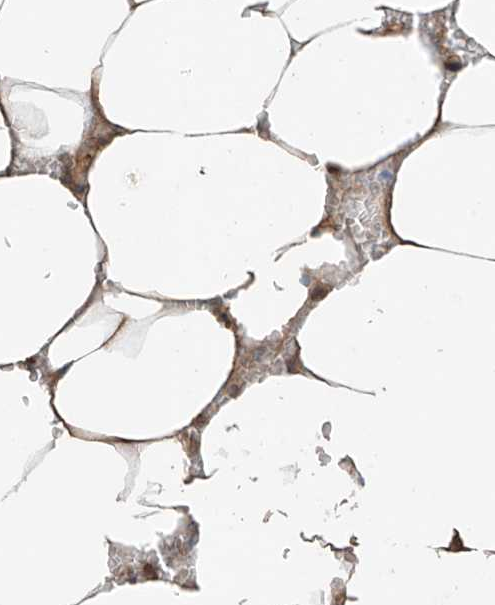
{"staining": {"intensity": "moderate", "quantity": "25%-75%", "location": "cytoplasmic/membranous"}, "tissue": "bone marrow", "cell_type": "Hematopoietic cells", "image_type": "normal", "snomed": [{"axis": "morphology", "description": "Normal tissue, NOS"}, {"axis": "topography", "description": "Bone marrow"}], "caption": "High-magnification brightfield microscopy of normal bone marrow stained with DAB (brown) and counterstained with hematoxylin (blue). hematopoietic cells exhibit moderate cytoplasmic/membranous positivity is seen in approximately25%-75% of cells.", "gene": "CACNA2D4", "patient": {"sex": "male", "age": 70}}